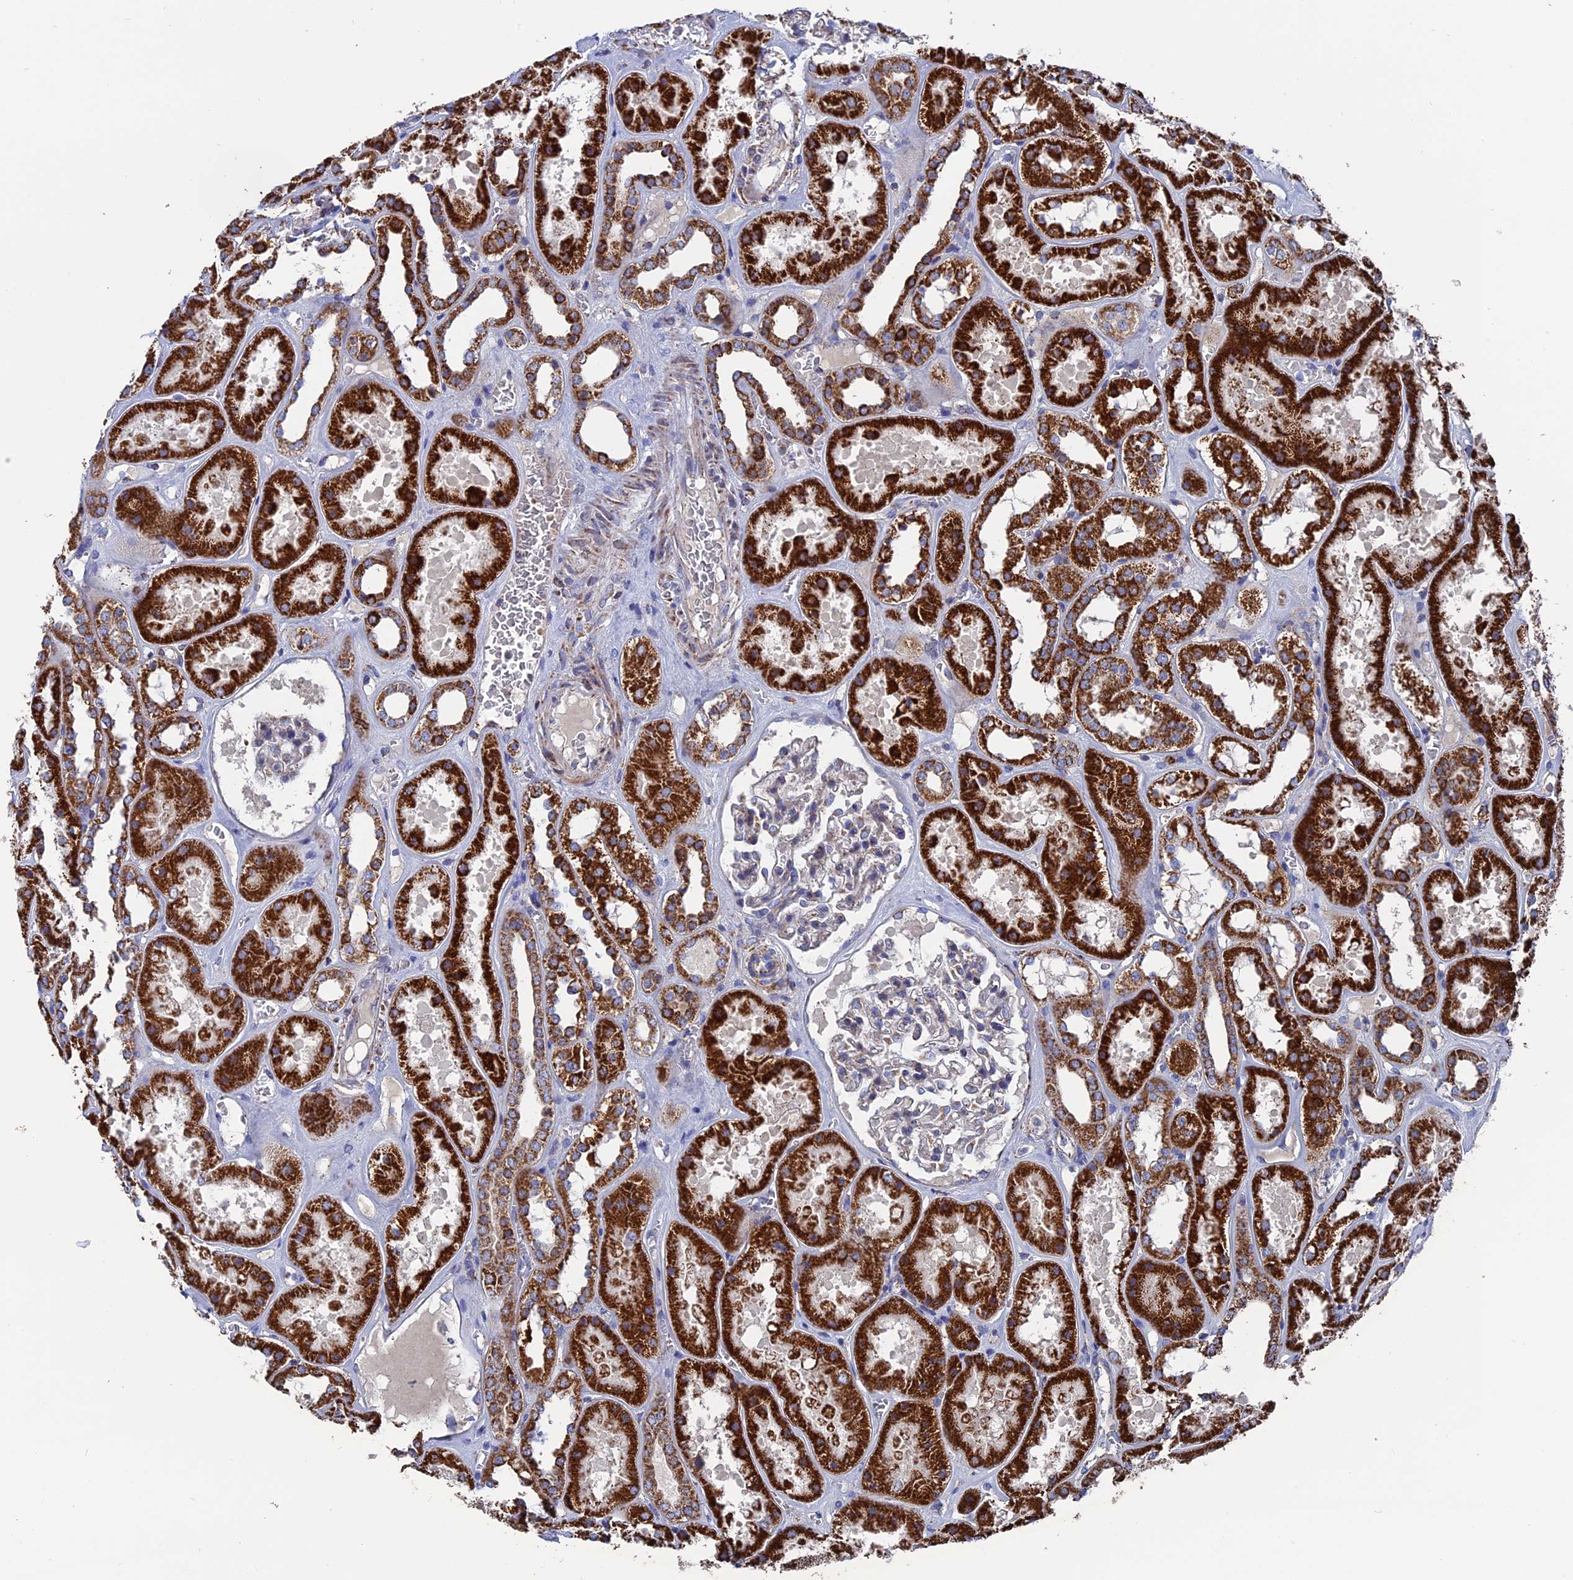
{"staining": {"intensity": "weak", "quantity": "<25%", "location": "cytoplasmic/membranous"}, "tissue": "kidney", "cell_type": "Cells in glomeruli", "image_type": "normal", "snomed": [{"axis": "morphology", "description": "Normal tissue, NOS"}, {"axis": "topography", "description": "Kidney"}], "caption": "Immunohistochemistry histopathology image of unremarkable kidney: kidney stained with DAB displays no significant protein expression in cells in glomeruli.", "gene": "TGFA", "patient": {"sex": "female", "age": 41}}